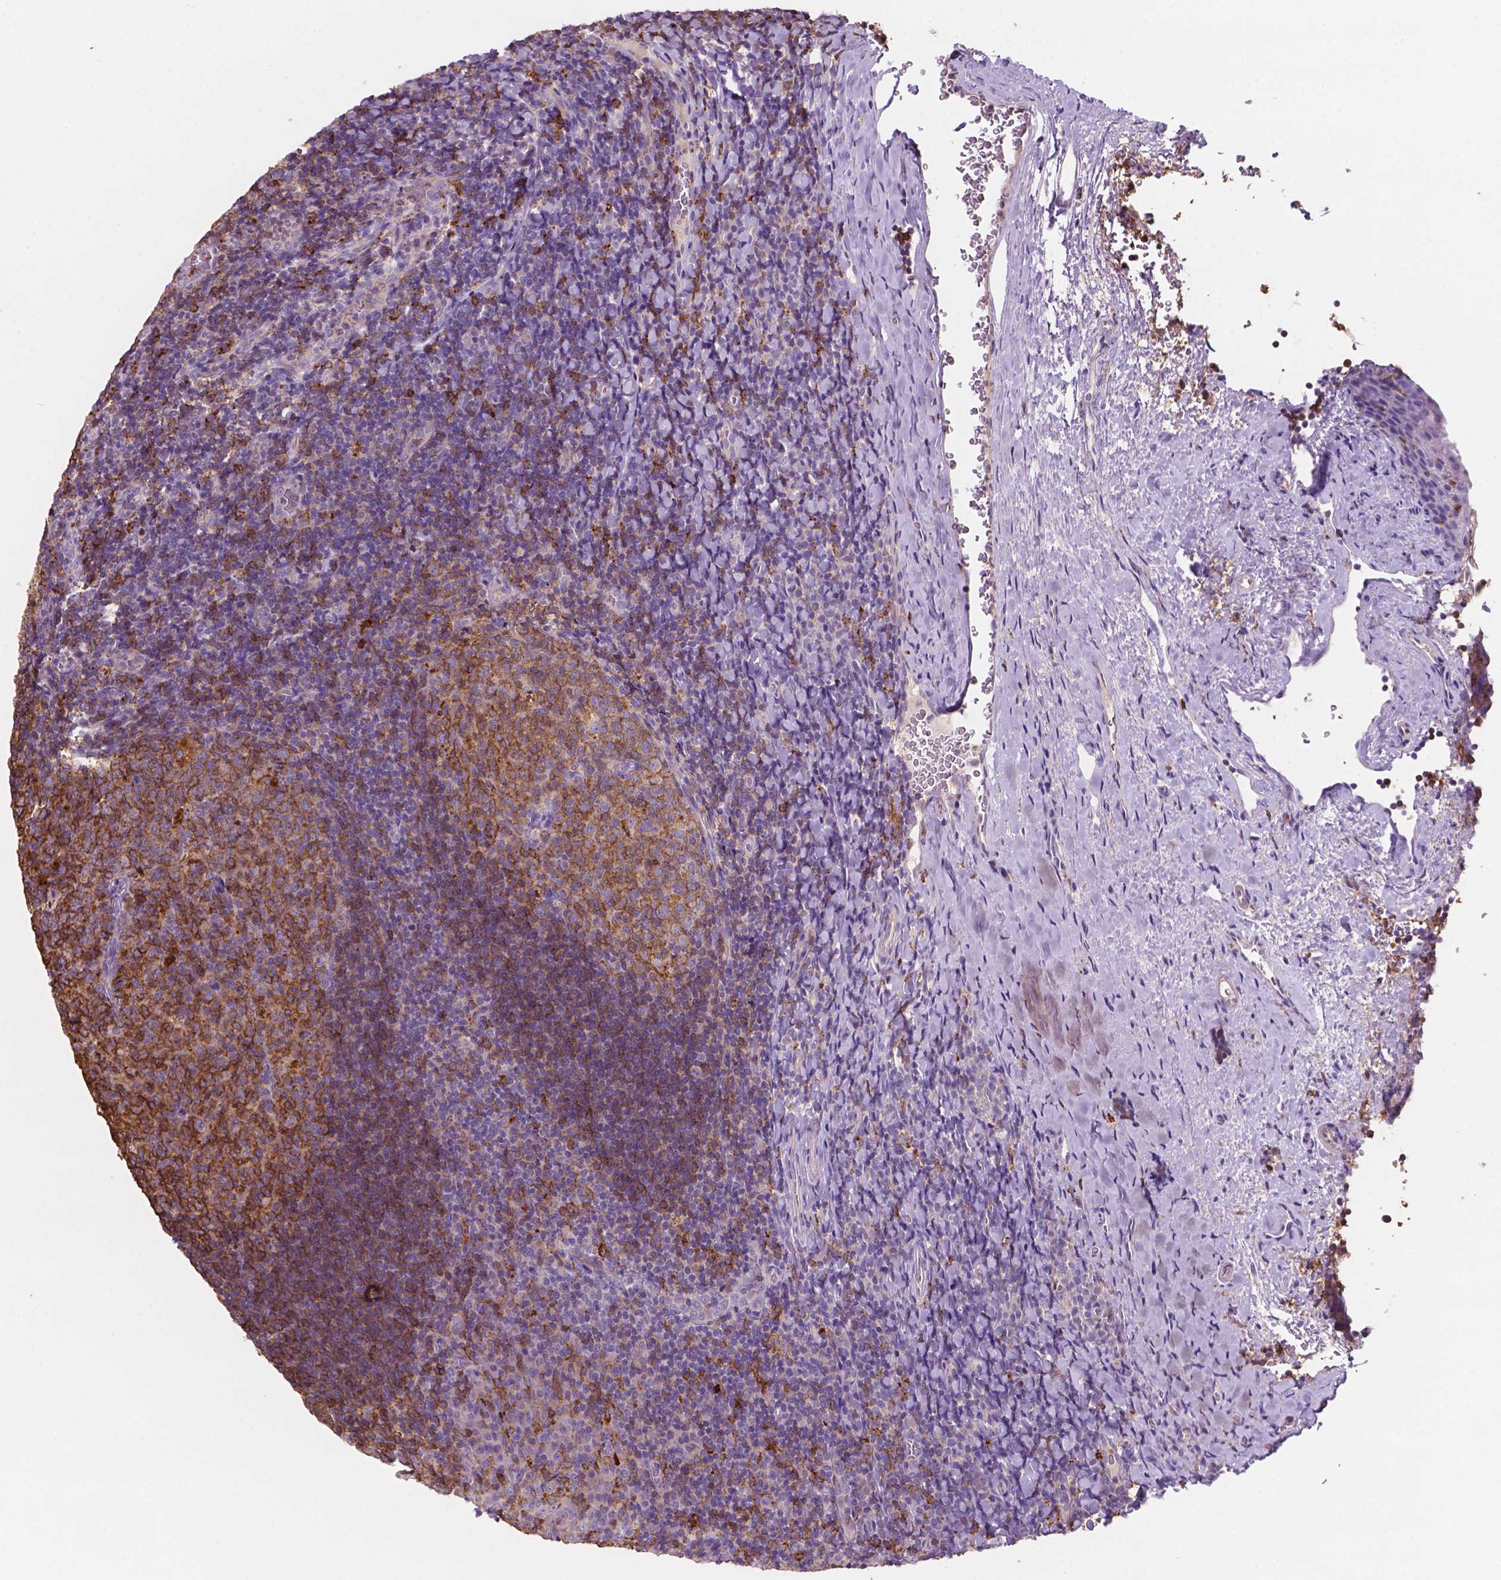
{"staining": {"intensity": "moderate", "quantity": ">75%", "location": "cytoplasmic/membranous"}, "tissue": "tonsil", "cell_type": "Germinal center cells", "image_type": "normal", "snomed": [{"axis": "morphology", "description": "Normal tissue, NOS"}, {"axis": "topography", "description": "Tonsil"}], "caption": "A photomicrograph of human tonsil stained for a protein exhibits moderate cytoplasmic/membranous brown staining in germinal center cells. The staining was performed using DAB (3,3'-diaminobenzidine), with brown indicating positive protein expression. Nuclei are stained blue with hematoxylin.", "gene": "MKRN2OS", "patient": {"sex": "male", "age": 17}}